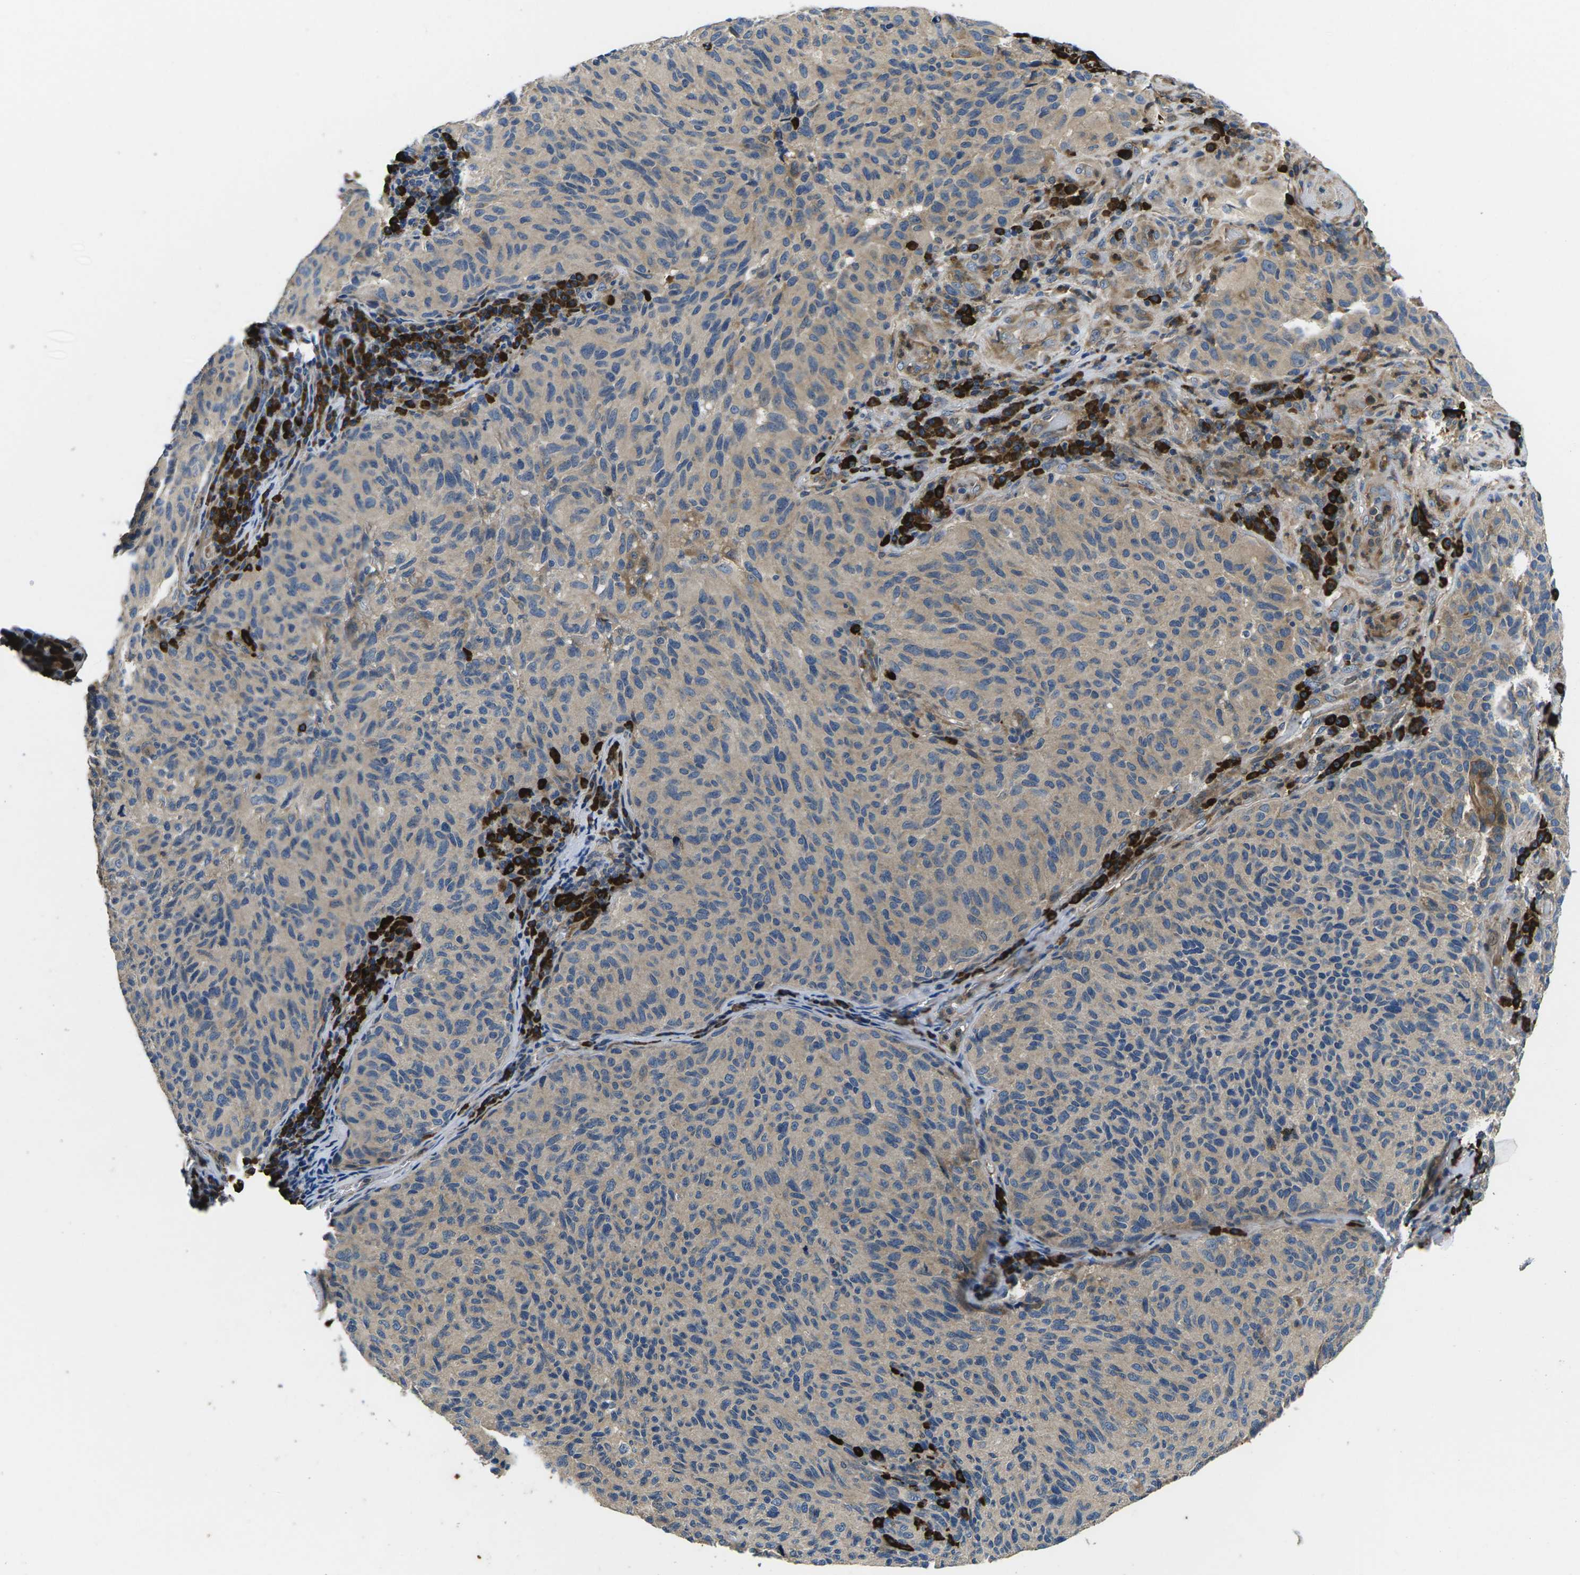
{"staining": {"intensity": "weak", "quantity": "<25%", "location": "cytoplasmic/membranous"}, "tissue": "melanoma", "cell_type": "Tumor cells", "image_type": "cancer", "snomed": [{"axis": "morphology", "description": "Malignant melanoma, NOS"}, {"axis": "topography", "description": "Skin"}], "caption": "Immunohistochemical staining of human melanoma reveals no significant expression in tumor cells.", "gene": "PLCE1", "patient": {"sex": "female", "age": 73}}